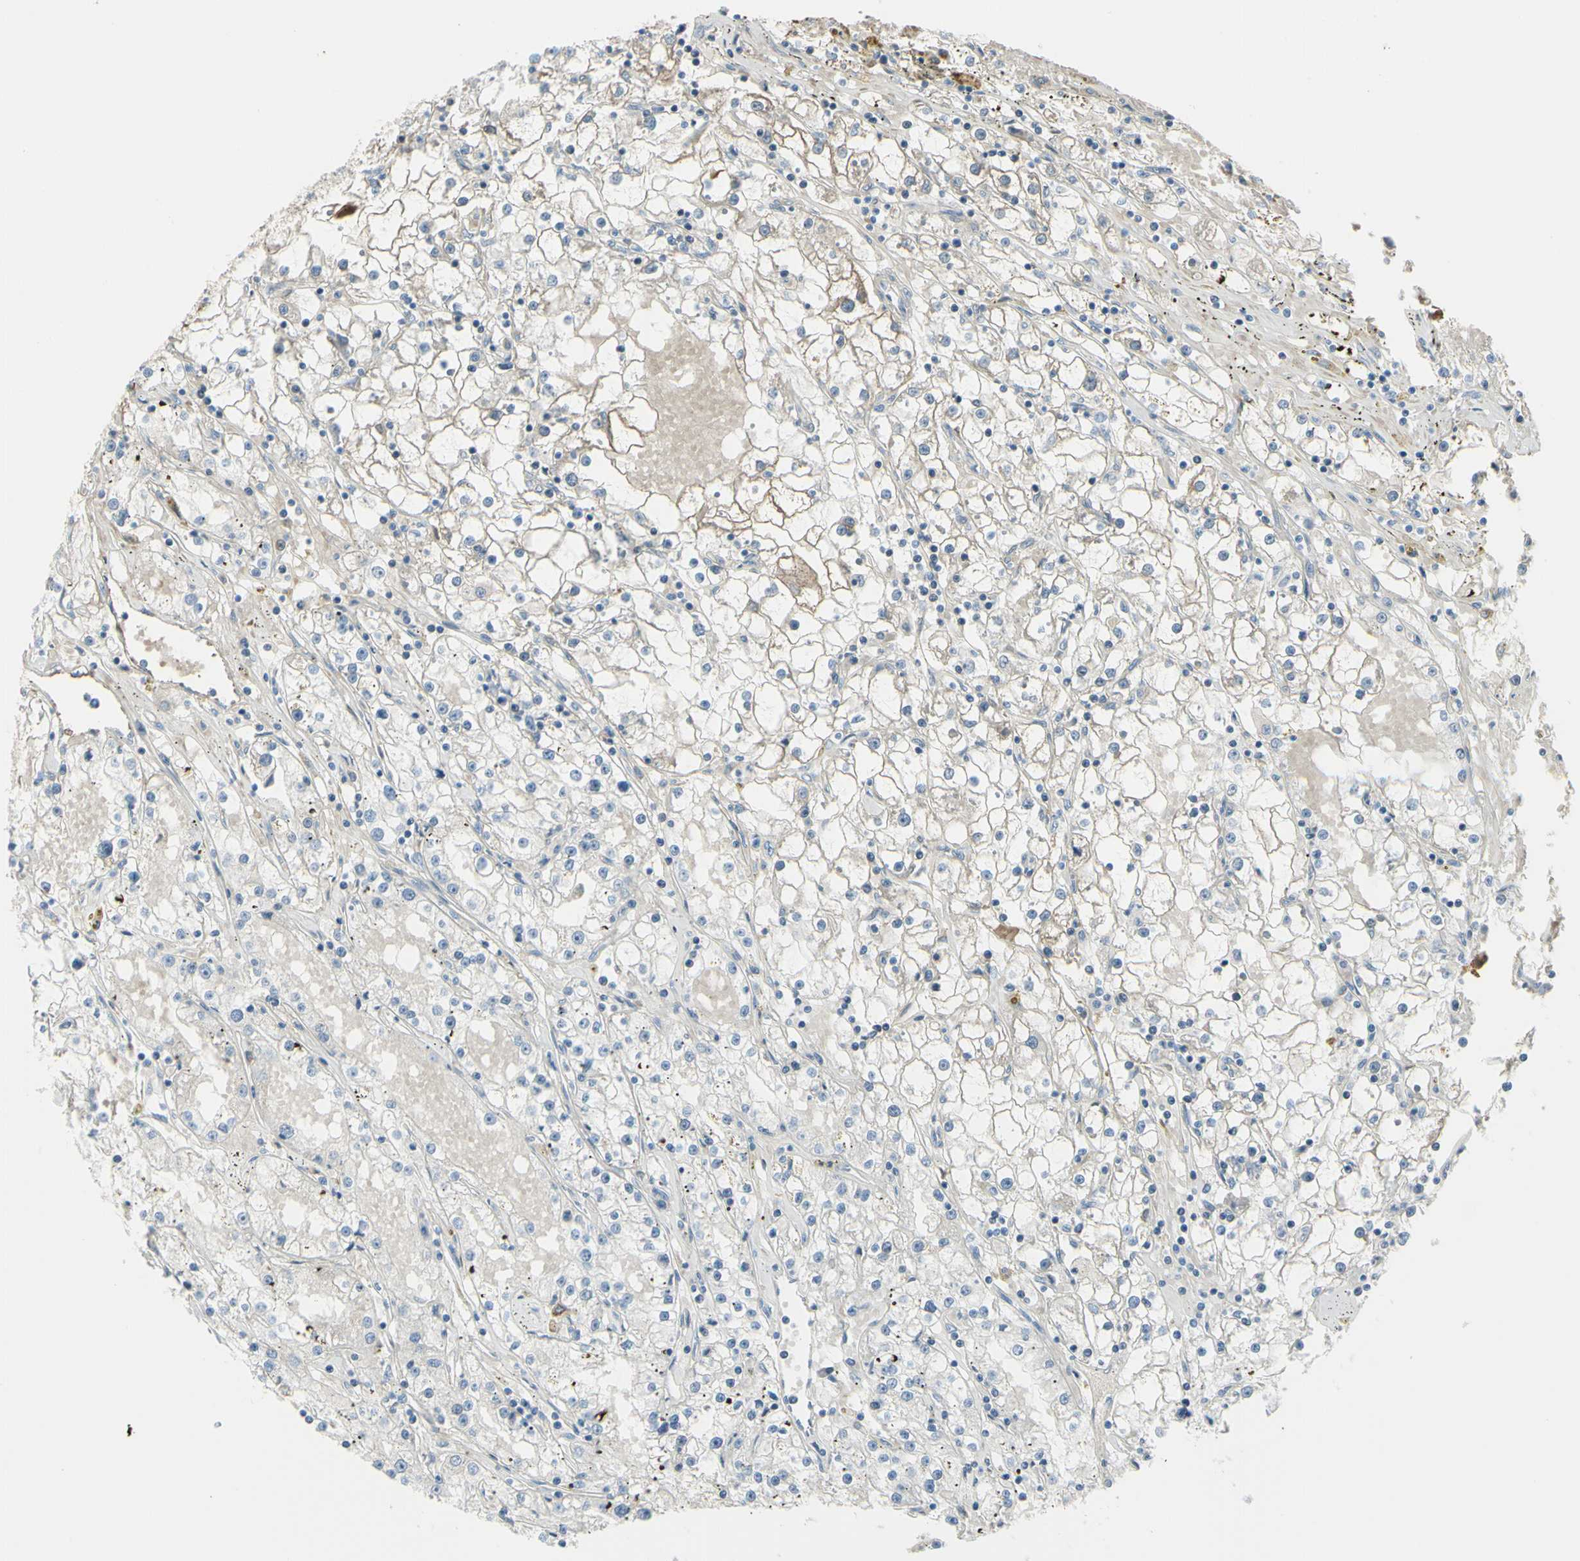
{"staining": {"intensity": "weak", "quantity": "25%-75%", "location": "cytoplasmic/membranous"}, "tissue": "renal cancer", "cell_type": "Tumor cells", "image_type": "cancer", "snomed": [{"axis": "morphology", "description": "Adenocarcinoma, NOS"}, {"axis": "topography", "description": "Kidney"}], "caption": "Human renal cancer stained with a protein marker demonstrates weak staining in tumor cells.", "gene": "NCBP2L", "patient": {"sex": "male", "age": 56}}